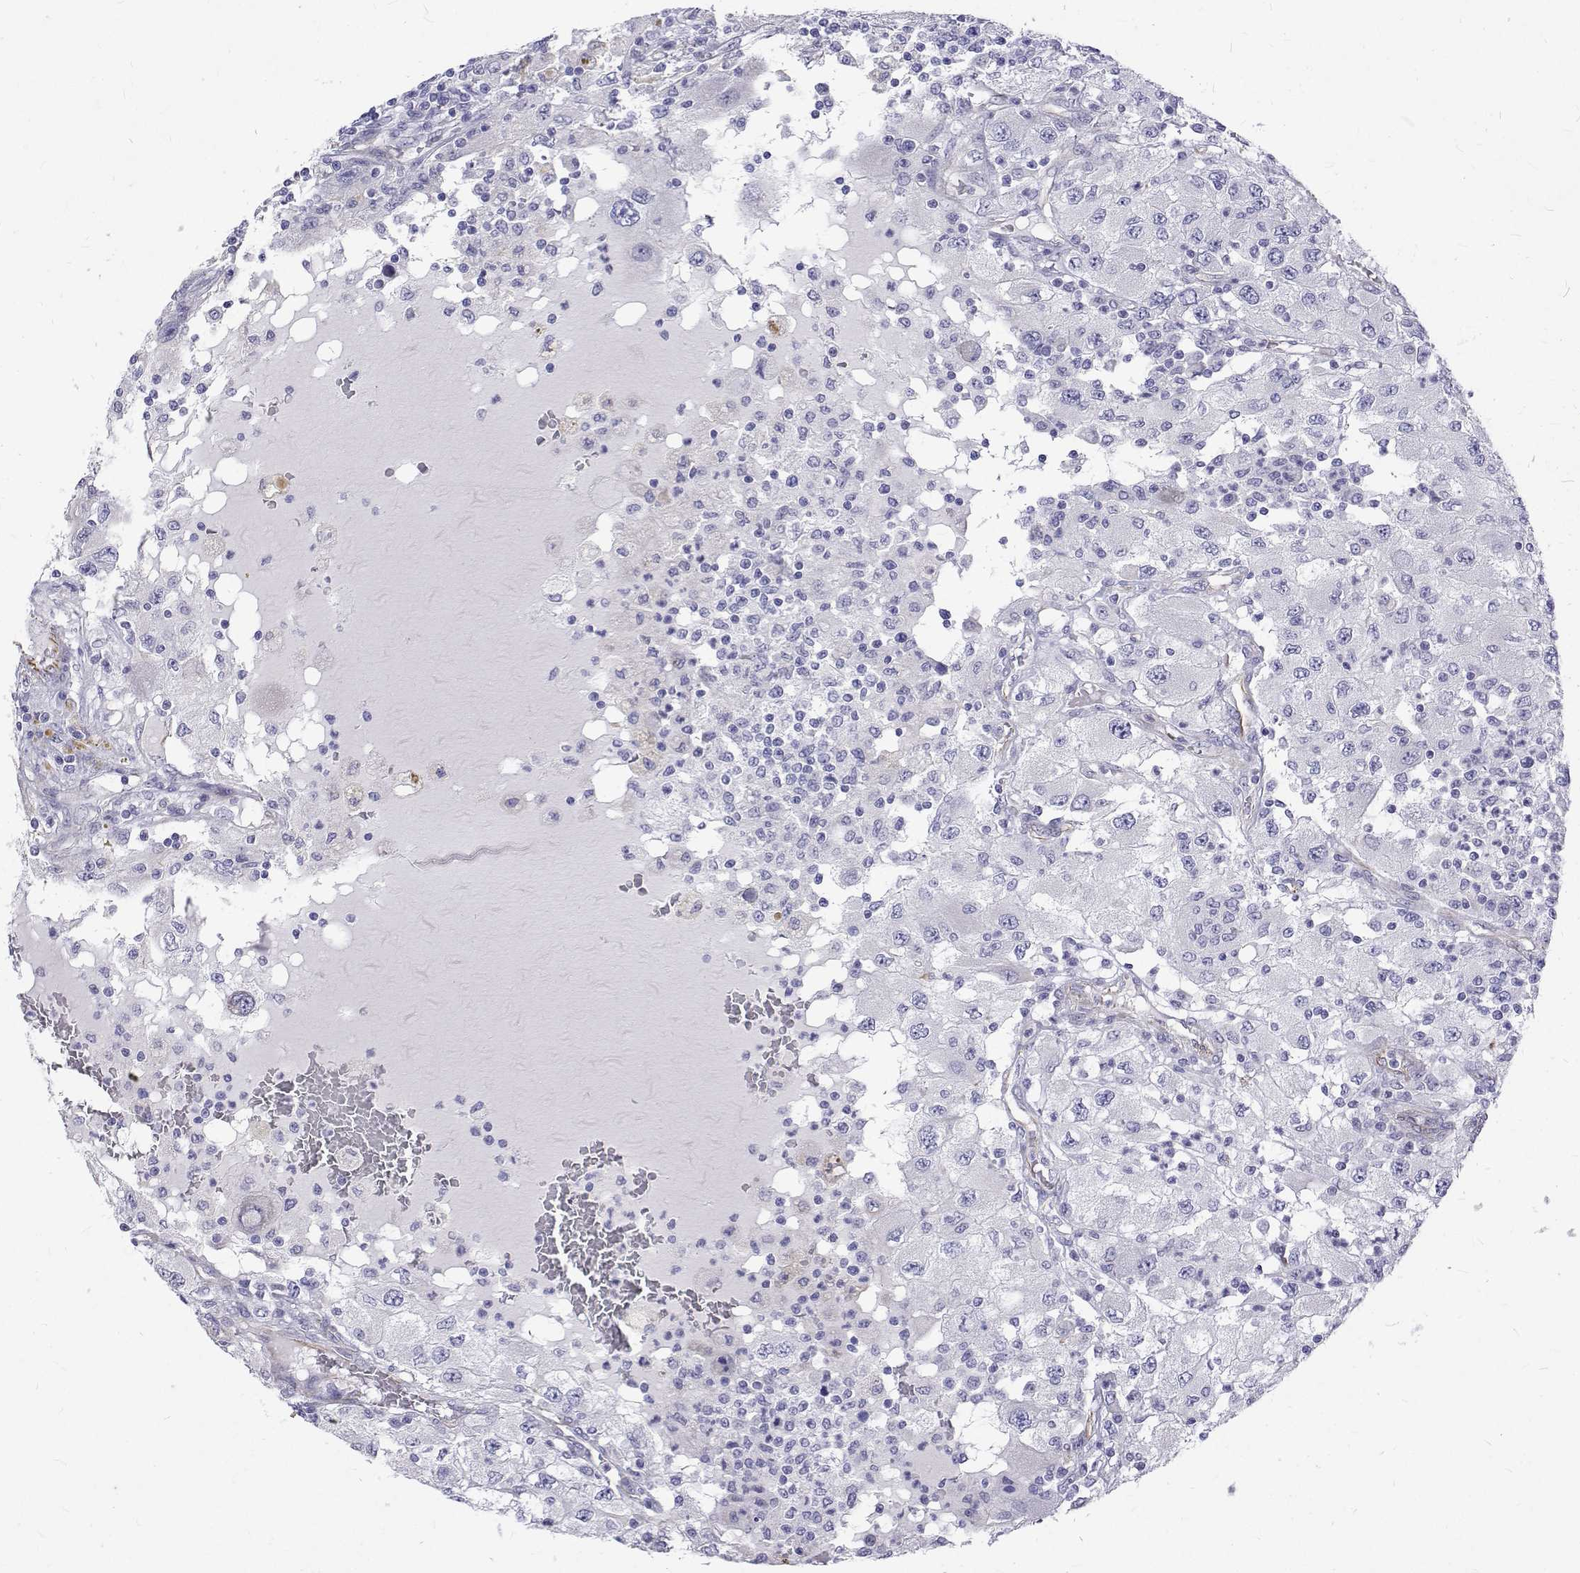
{"staining": {"intensity": "negative", "quantity": "none", "location": "none"}, "tissue": "renal cancer", "cell_type": "Tumor cells", "image_type": "cancer", "snomed": [{"axis": "morphology", "description": "Adenocarcinoma, NOS"}, {"axis": "topography", "description": "Kidney"}], "caption": "A high-resolution micrograph shows immunohistochemistry (IHC) staining of adenocarcinoma (renal), which shows no significant positivity in tumor cells.", "gene": "OPRPN", "patient": {"sex": "female", "age": 67}}